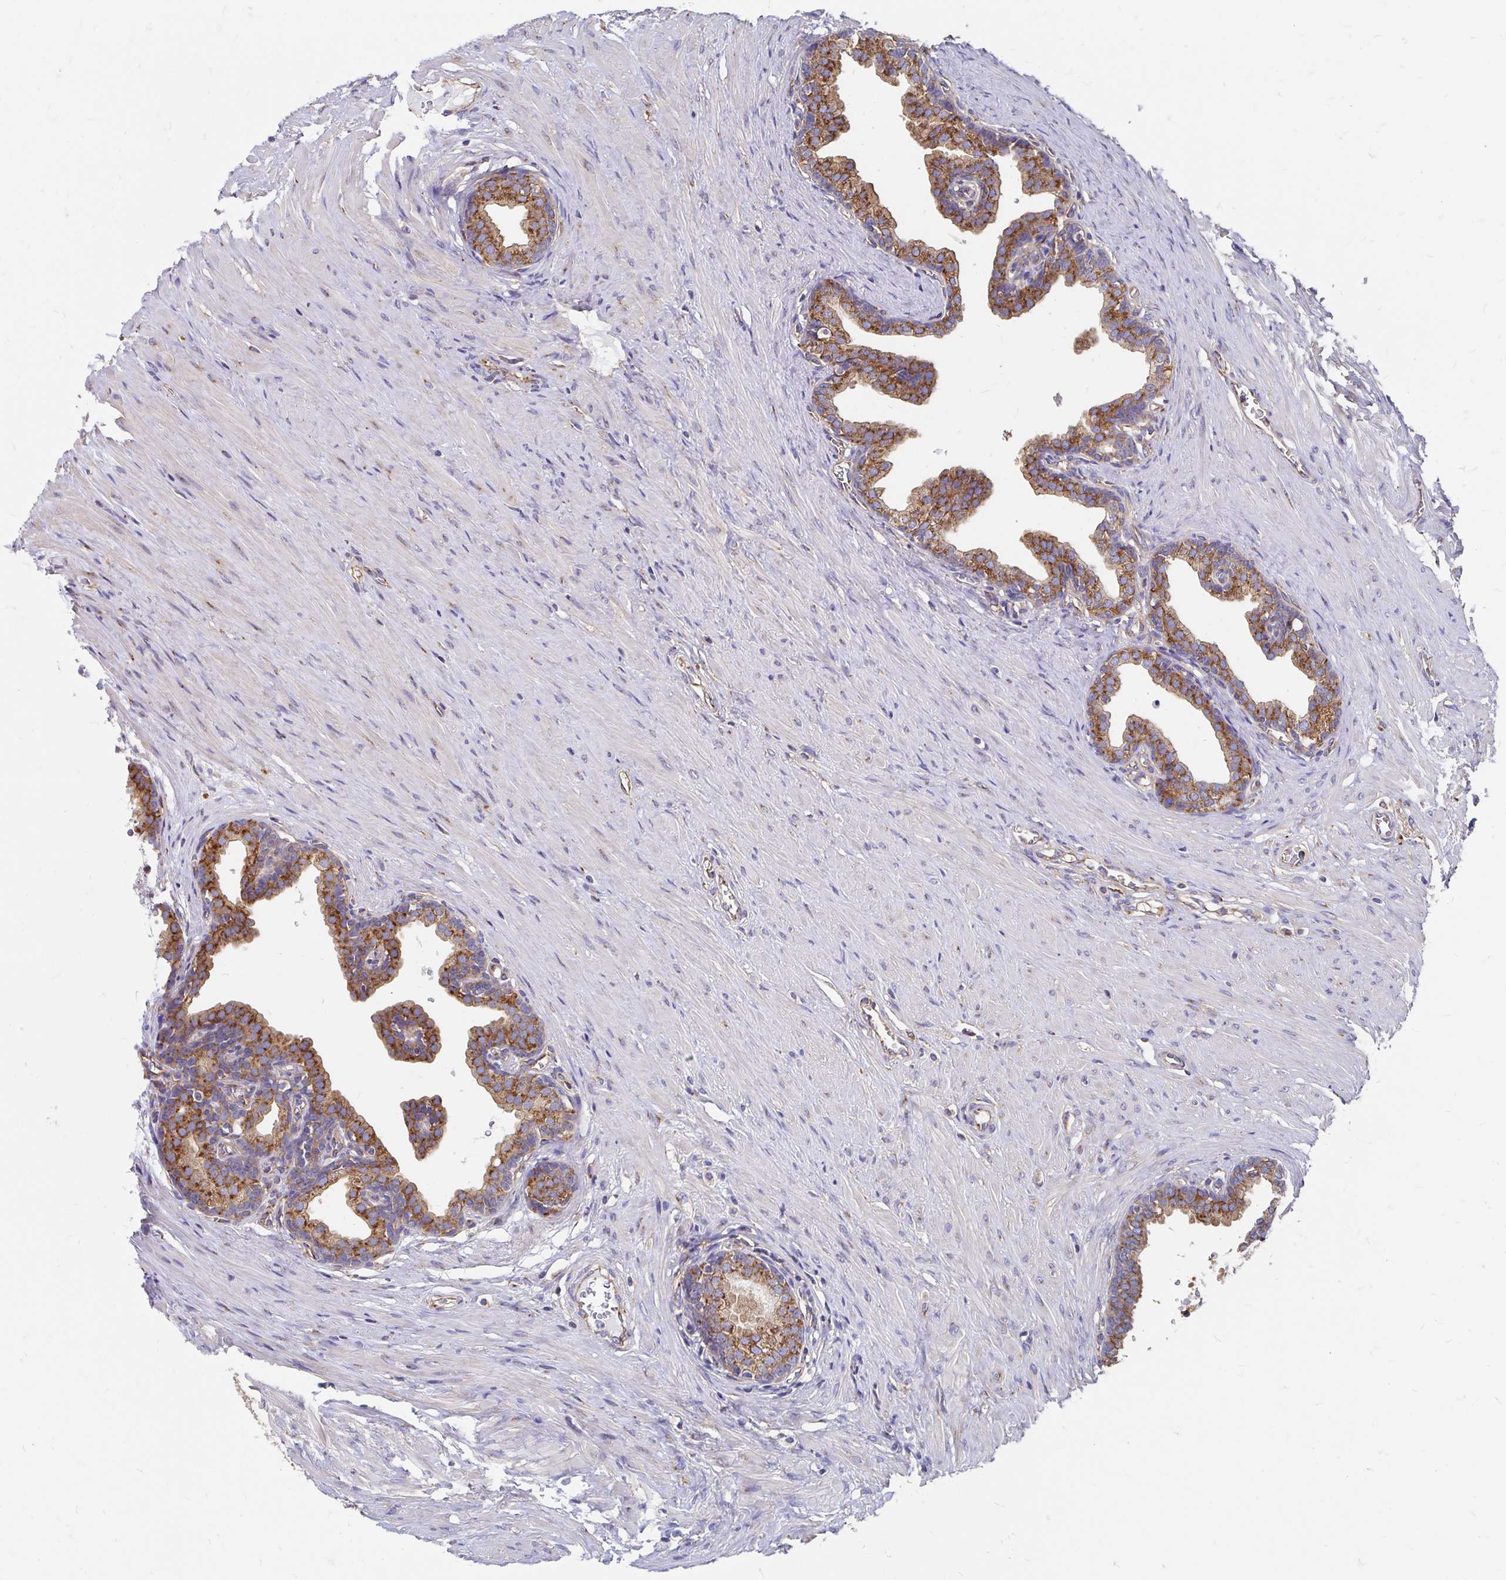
{"staining": {"intensity": "strong", "quantity": ">75%", "location": "cytoplasmic/membranous"}, "tissue": "prostate", "cell_type": "Glandular cells", "image_type": "normal", "snomed": [{"axis": "morphology", "description": "Normal tissue, NOS"}, {"axis": "topography", "description": "Prostate"}, {"axis": "topography", "description": "Peripheral nerve tissue"}], "caption": "Immunohistochemistry (IHC) (DAB) staining of normal human prostate shows strong cytoplasmic/membranous protein expression in approximately >75% of glandular cells.", "gene": "CLTC", "patient": {"sex": "male", "age": 55}}